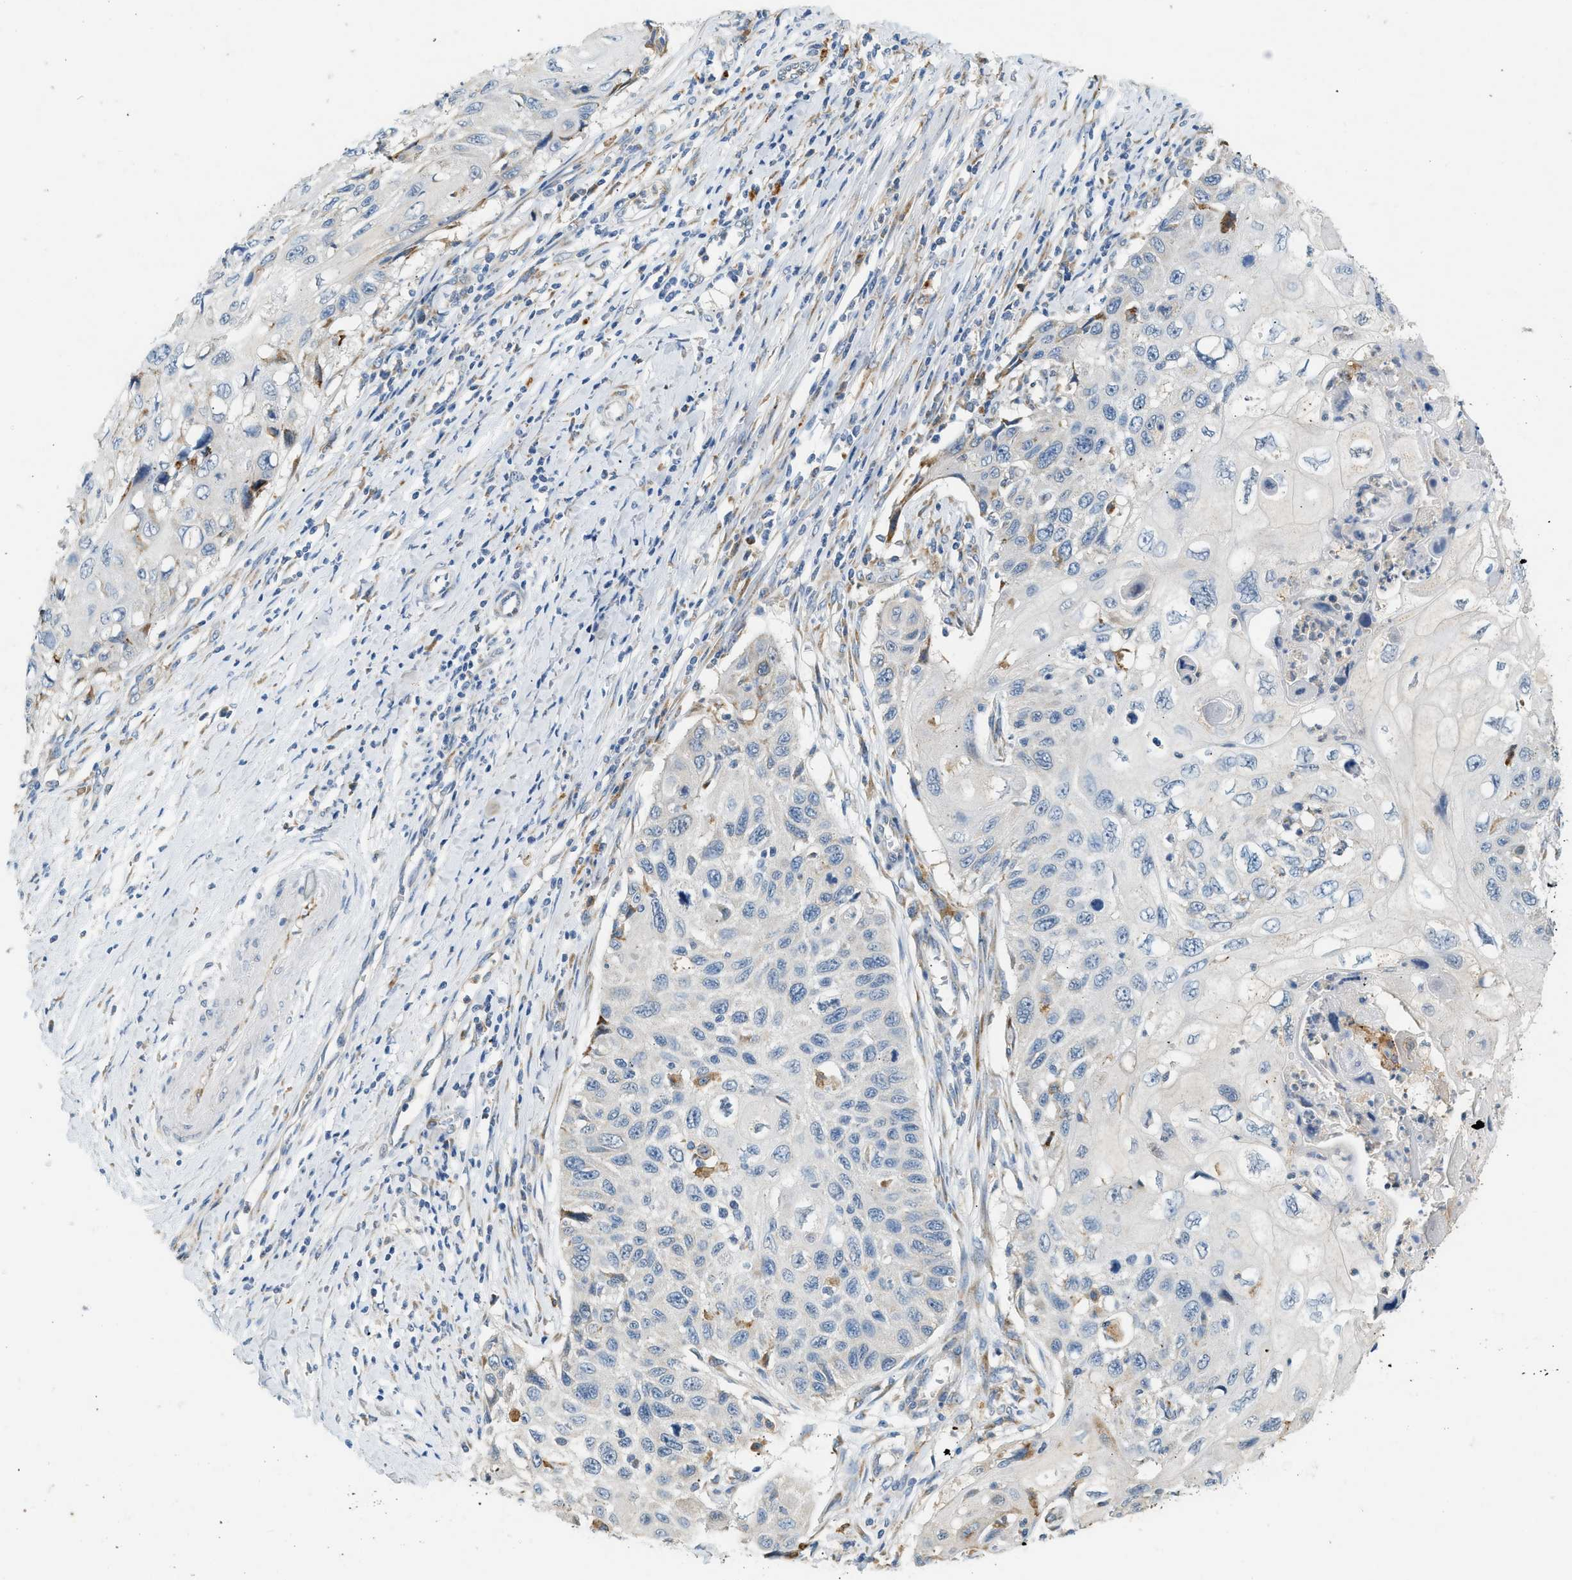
{"staining": {"intensity": "negative", "quantity": "none", "location": "none"}, "tissue": "cervical cancer", "cell_type": "Tumor cells", "image_type": "cancer", "snomed": [{"axis": "morphology", "description": "Squamous cell carcinoma, NOS"}, {"axis": "topography", "description": "Cervix"}], "caption": "Tumor cells are negative for brown protein staining in cervical cancer (squamous cell carcinoma). (Brightfield microscopy of DAB (3,3'-diaminobenzidine) immunohistochemistry (IHC) at high magnification).", "gene": "CTSB", "patient": {"sex": "female", "age": 70}}